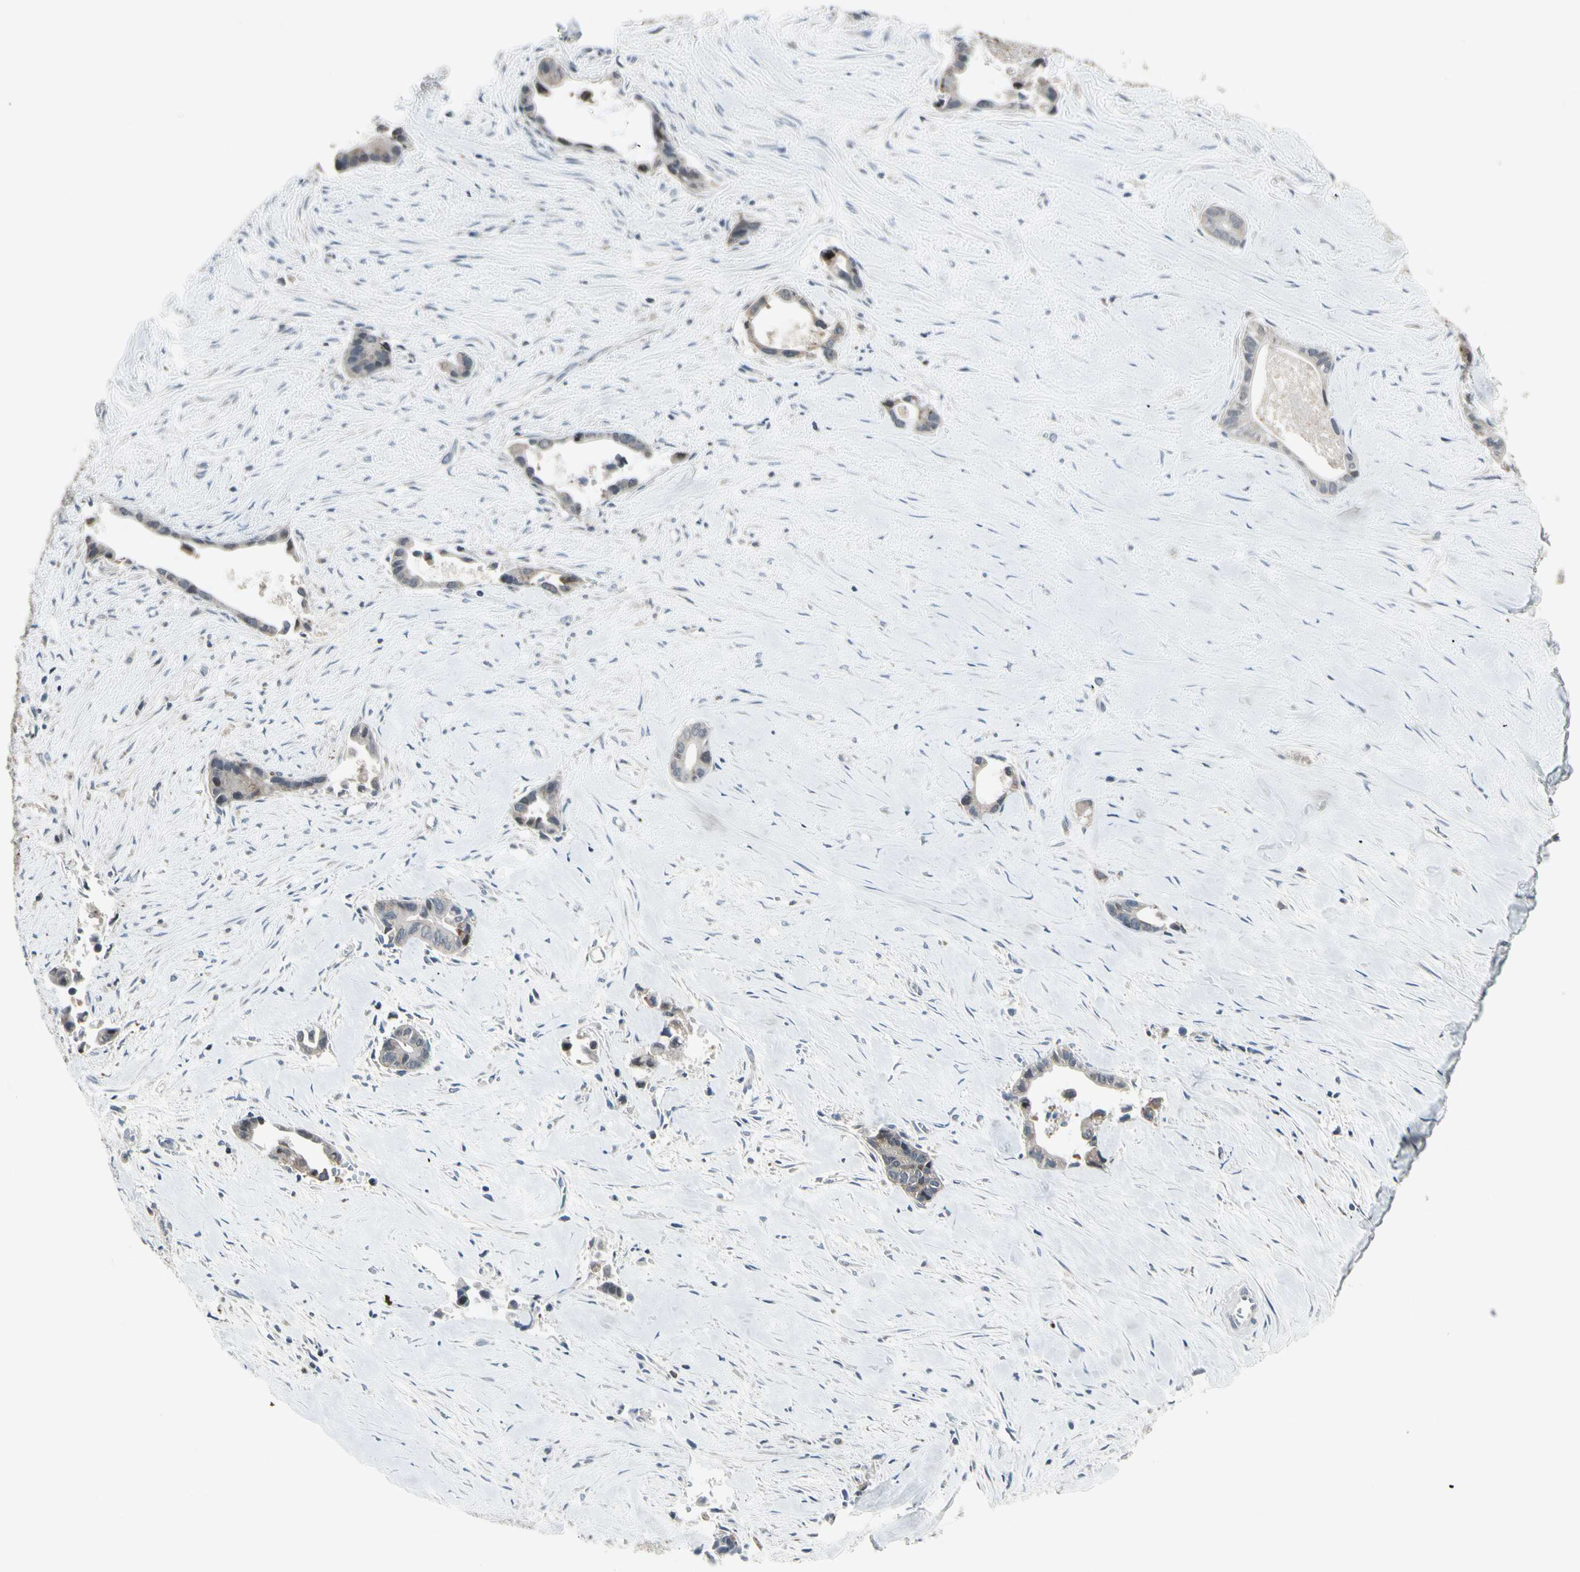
{"staining": {"intensity": "weak", "quantity": "25%-75%", "location": "cytoplasmic/membranous"}, "tissue": "liver cancer", "cell_type": "Tumor cells", "image_type": "cancer", "snomed": [{"axis": "morphology", "description": "Cholangiocarcinoma"}, {"axis": "topography", "description": "Liver"}], "caption": "Immunohistochemistry (IHC) staining of cholangiocarcinoma (liver), which displays low levels of weak cytoplasmic/membranous expression in about 25%-75% of tumor cells indicating weak cytoplasmic/membranous protein positivity. The staining was performed using DAB (brown) for protein detection and nuclei were counterstained in hematoxylin (blue).", "gene": "NMI", "patient": {"sex": "female", "age": 55}}